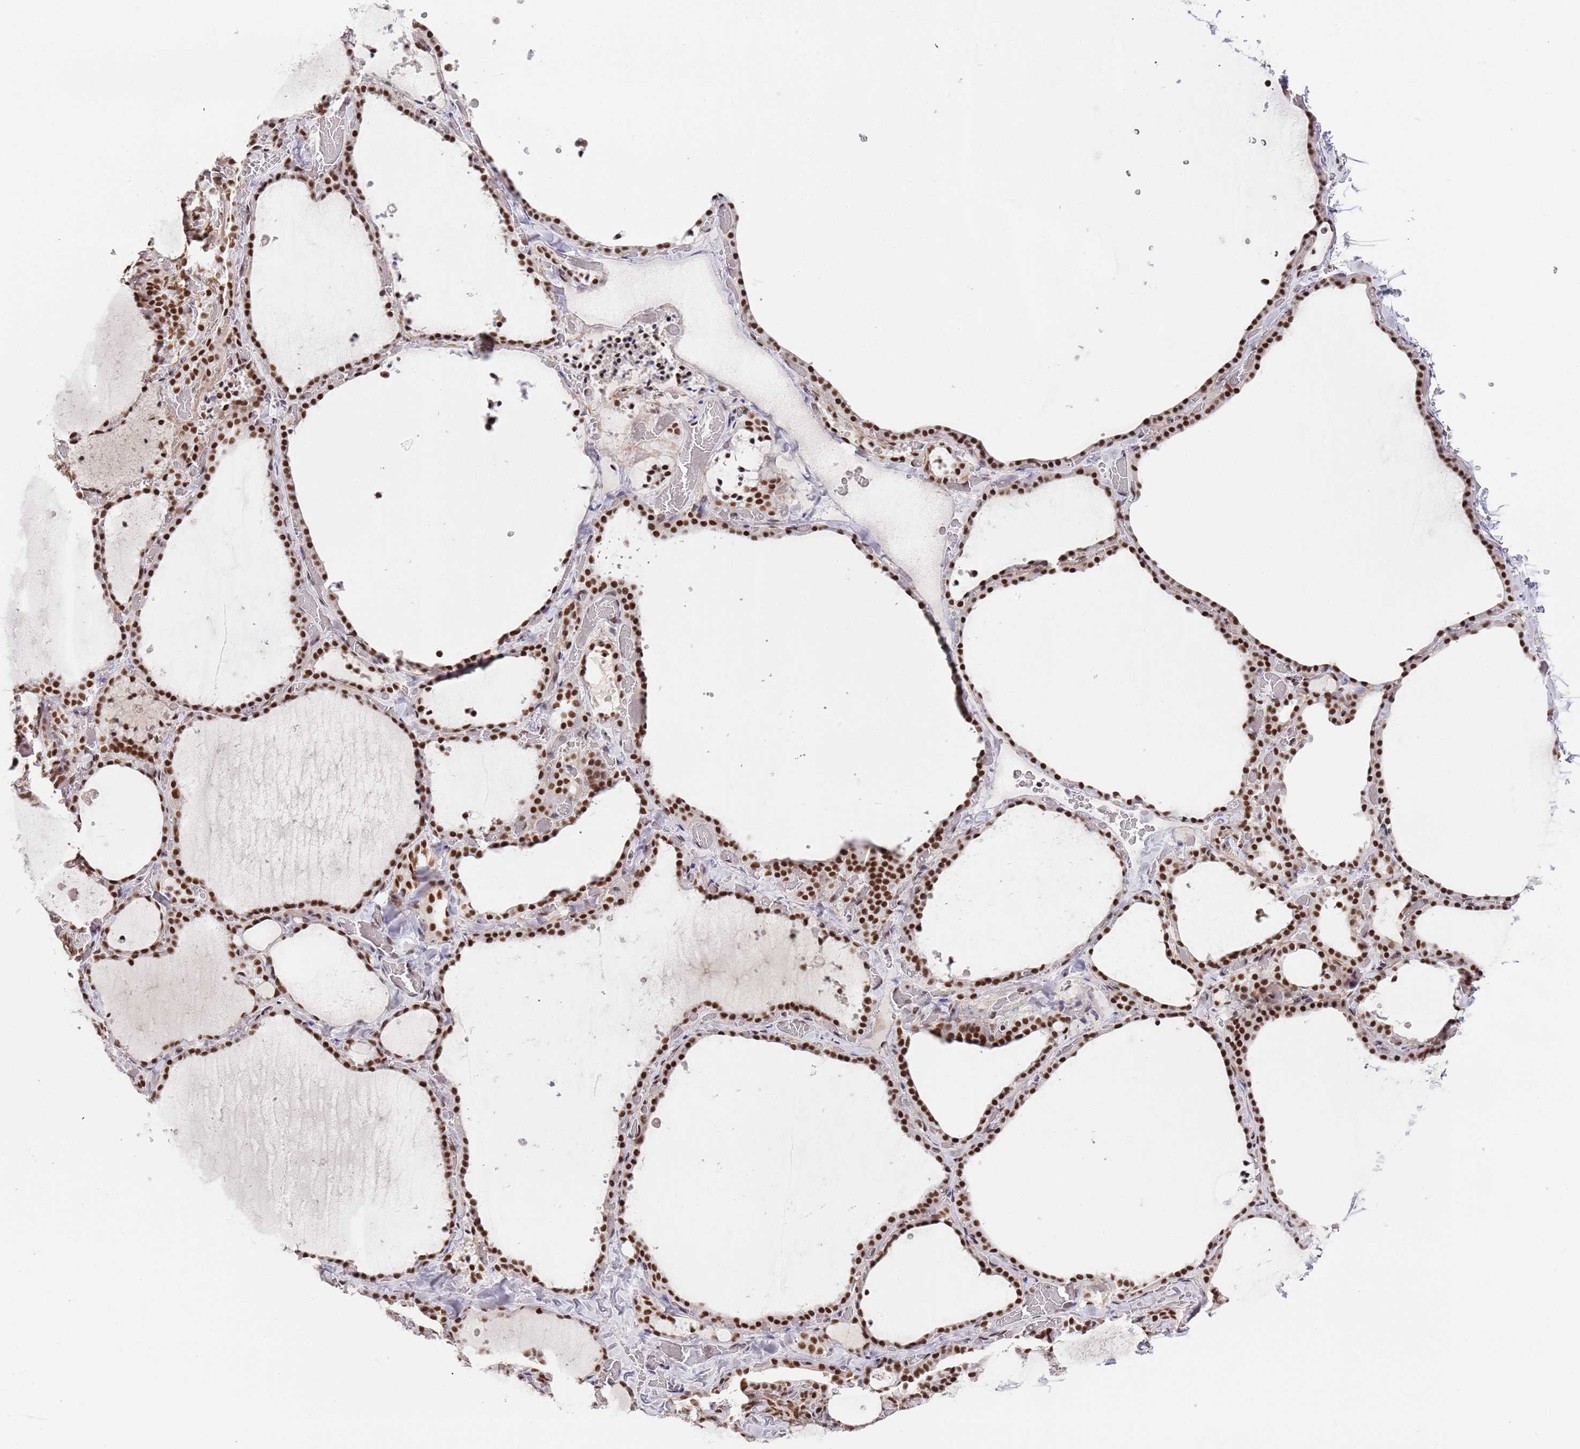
{"staining": {"intensity": "strong", "quantity": ">75%", "location": "nuclear"}, "tissue": "thyroid gland", "cell_type": "Glandular cells", "image_type": "normal", "snomed": [{"axis": "morphology", "description": "Normal tissue, NOS"}, {"axis": "topography", "description": "Thyroid gland"}], "caption": "Brown immunohistochemical staining in benign human thyroid gland reveals strong nuclear positivity in approximately >75% of glandular cells.", "gene": "AKAP8L", "patient": {"sex": "female", "age": 22}}